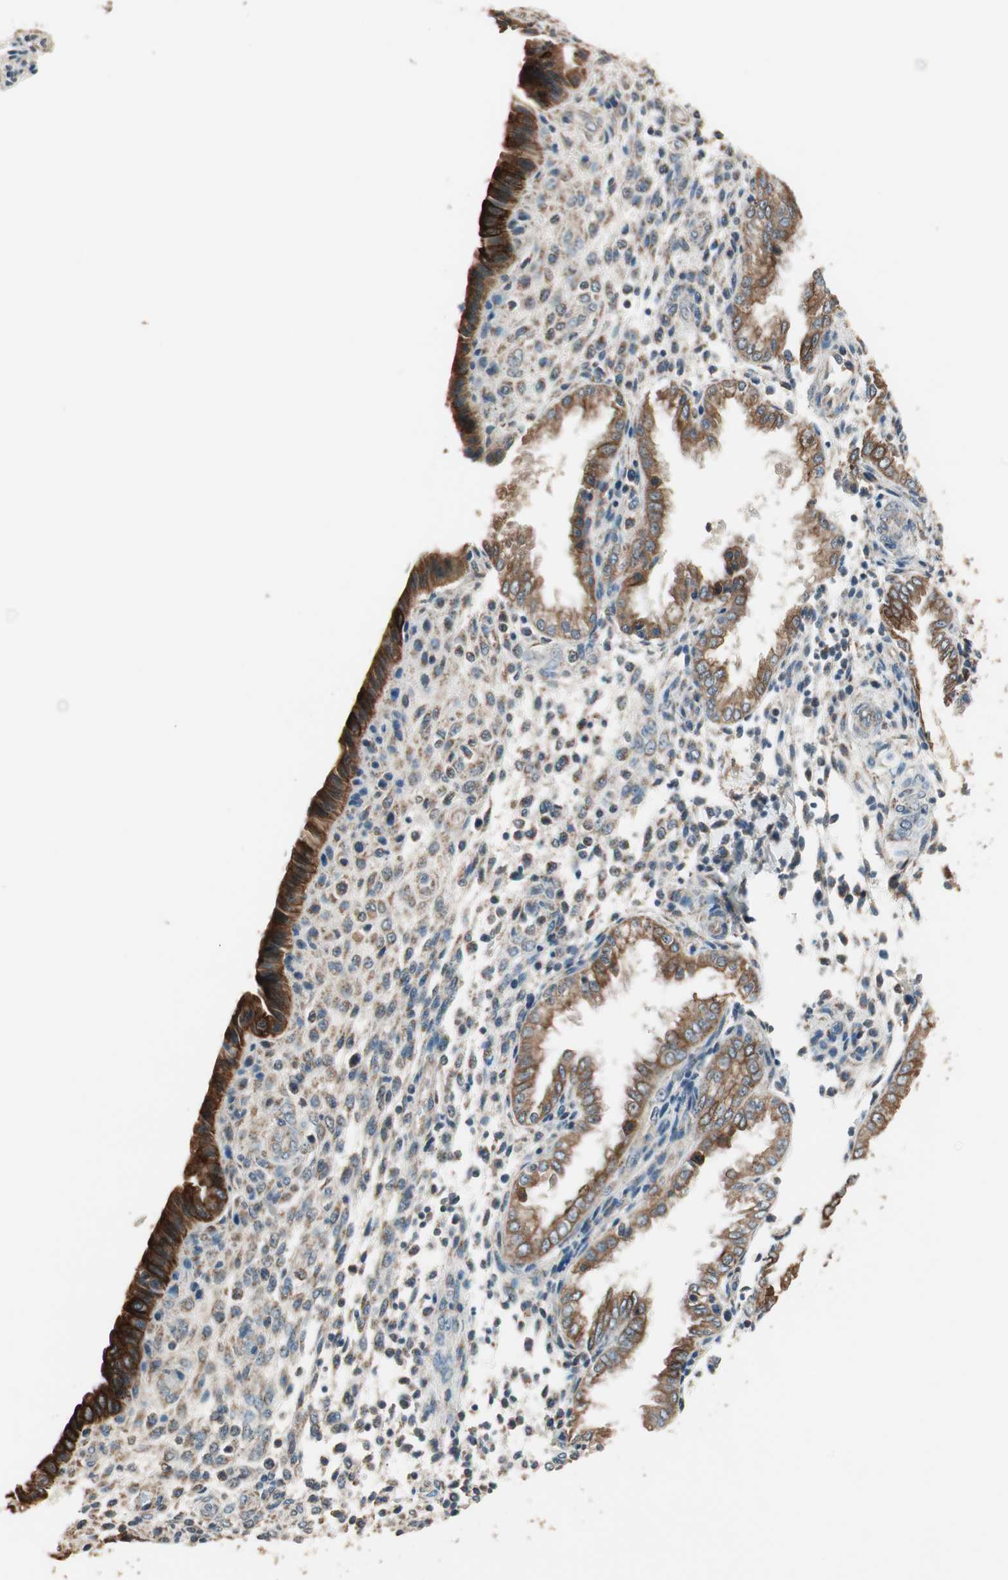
{"staining": {"intensity": "weak", "quantity": "<25%", "location": "cytoplasmic/membranous"}, "tissue": "endometrium", "cell_type": "Cells in endometrial stroma", "image_type": "normal", "snomed": [{"axis": "morphology", "description": "Normal tissue, NOS"}, {"axis": "topography", "description": "Endometrium"}], "caption": "A high-resolution histopathology image shows IHC staining of normal endometrium, which demonstrates no significant positivity in cells in endometrial stroma.", "gene": "TRIM21", "patient": {"sex": "female", "age": 33}}